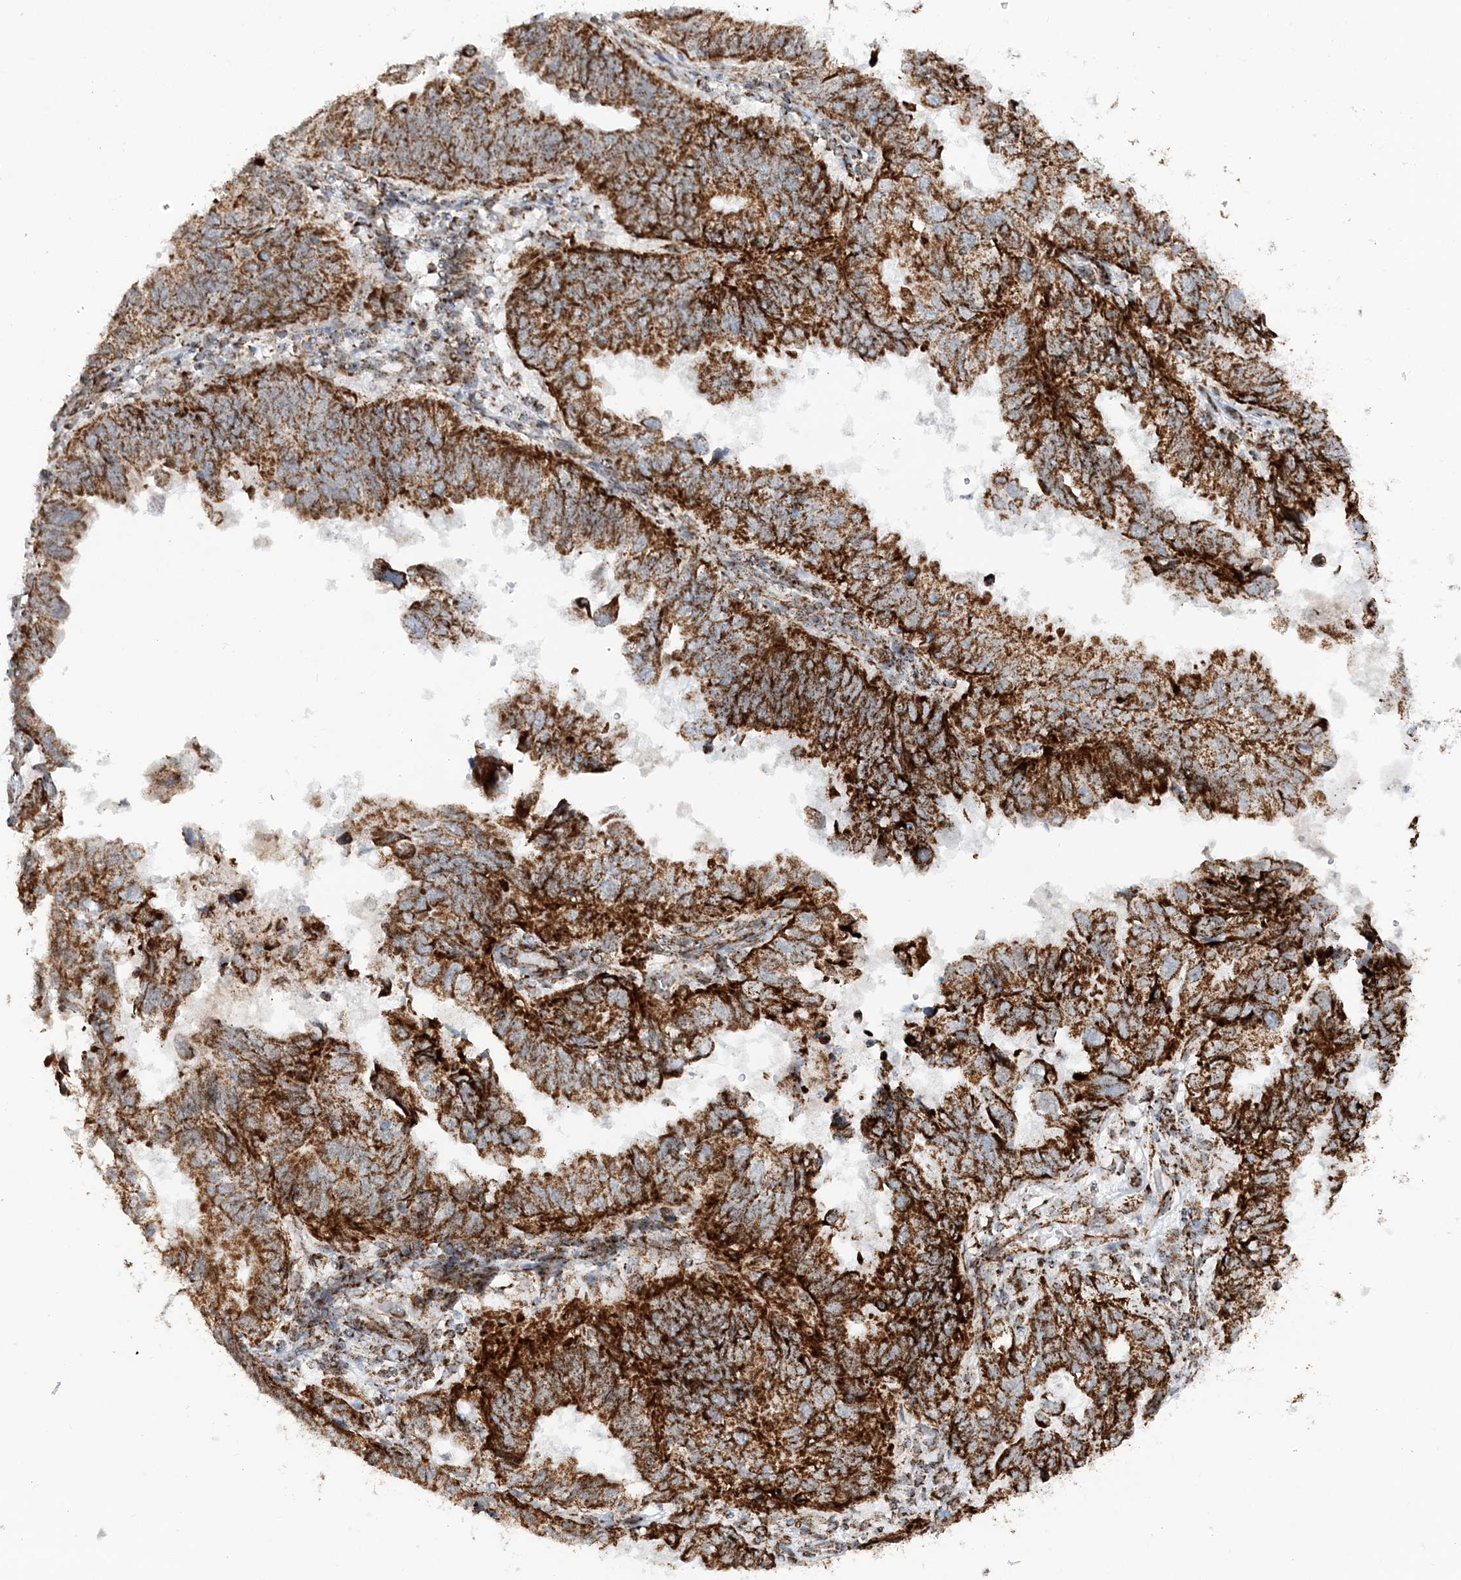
{"staining": {"intensity": "strong", "quantity": ">75%", "location": "cytoplasmic/membranous"}, "tissue": "endometrial cancer", "cell_type": "Tumor cells", "image_type": "cancer", "snomed": [{"axis": "morphology", "description": "Adenocarcinoma, NOS"}, {"axis": "topography", "description": "Uterus"}], "caption": "Protein positivity by IHC exhibits strong cytoplasmic/membranous expression in approximately >75% of tumor cells in endometrial adenocarcinoma. Nuclei are stained in blue.", "gene": "CRY2", "patient": {"sex": "female", "age": 77}}